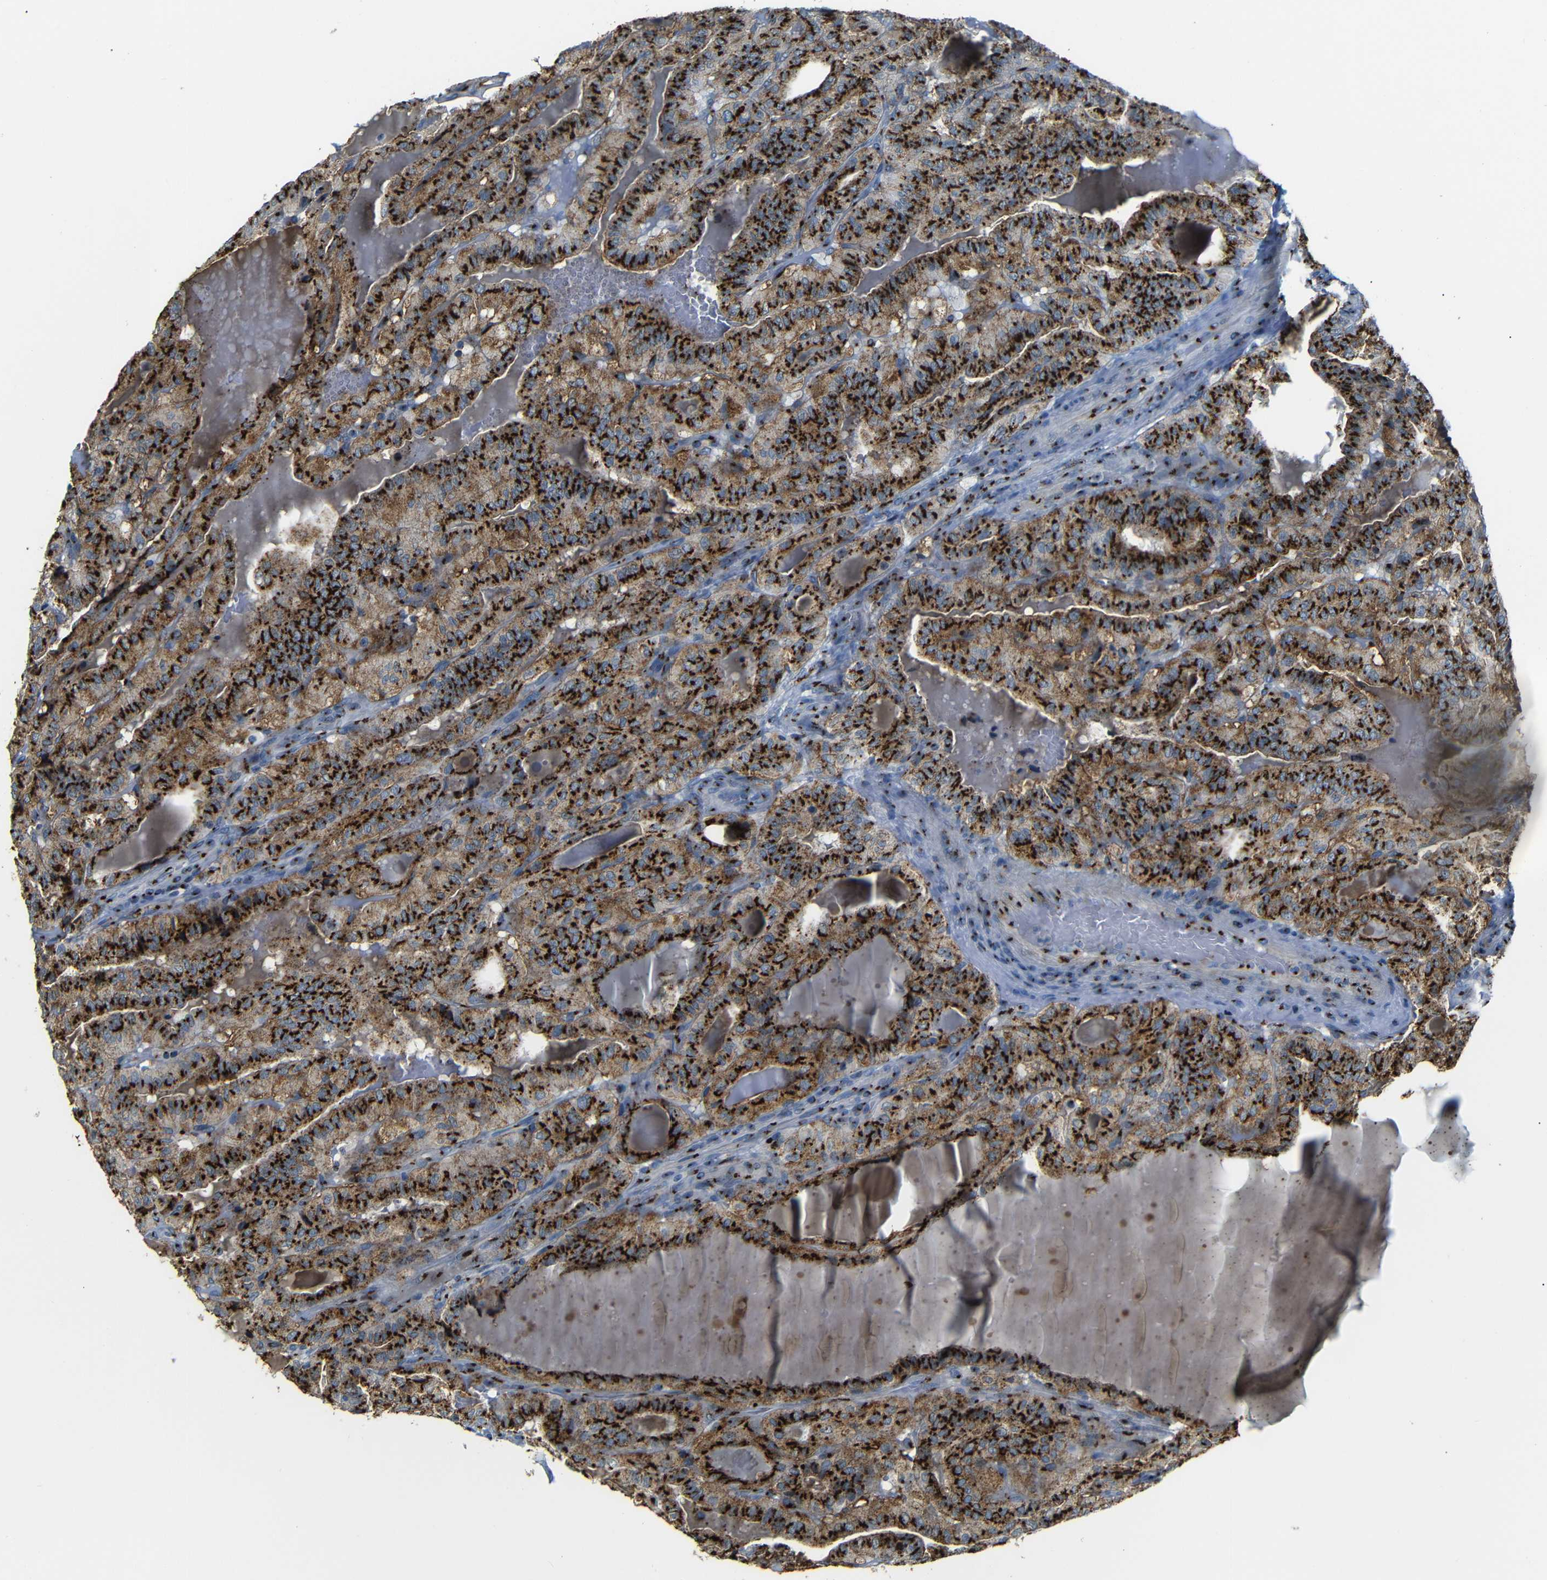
{"staining": {"intensity": "strong", "quantity": ">75%", "location": "cytoplasmic/membranous"}, "tissue": "thyroid cancer", "cell_type": "Tumor cells", "image_type": "cancer", "snomed": [{"axis": "morphology", "description": "Papillary adenocarcinoma, NOS"}, {"axis": "topography", "description": "Thyroid gland"}], "caption": "Immunohistochemical staining of papillary adenocarcinoma (thyroid) displays high levels of strong cytoplasmic/membranous protein positivity in approximately >75% of tumor cells.", "gene": "TGOLN2", "patient": {"sex": "male", "age": 77}}